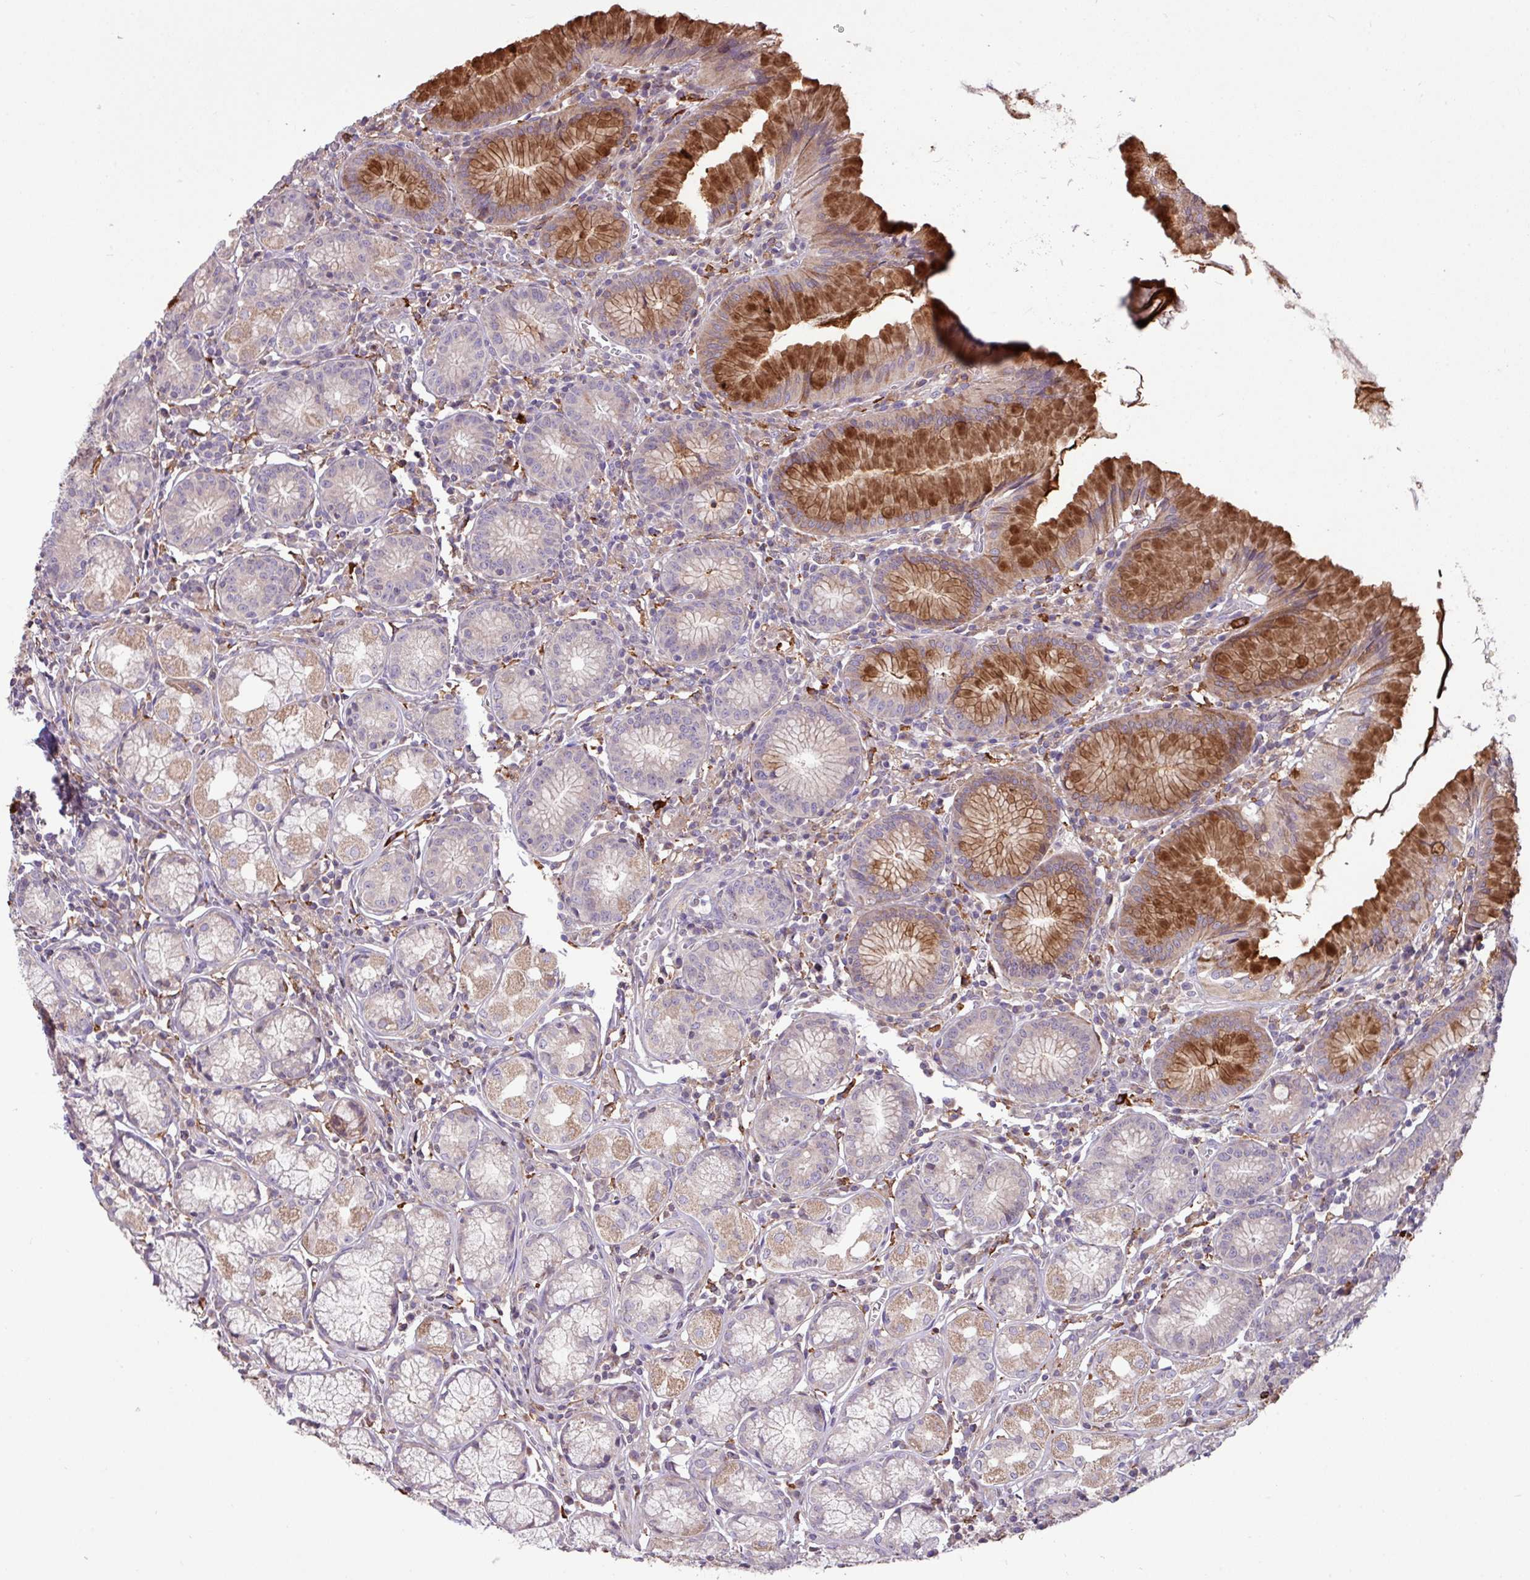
{"staining": {"intensity": "strong", "quantity": "<25%", "location": "cytoplasmic/membranous"}, "tissue": "stomach", "cell_type": "Glandular cells", "image_type": "normal", "snomed": [{"axis": "morphology", "description": "Normal tissue, NOS"}, {"axis": "topography", "description": "Stomach"}], "caption": "A medium amount of strong cytoplasmic/membranous expression is present in approximately <25% of glandular cells in benign stomach. (brown staining indicates protein expression, while blue staining denotes nuclei).", "gene": "ARHGEF25", "patient": {"sex": "male", "age": 55}}